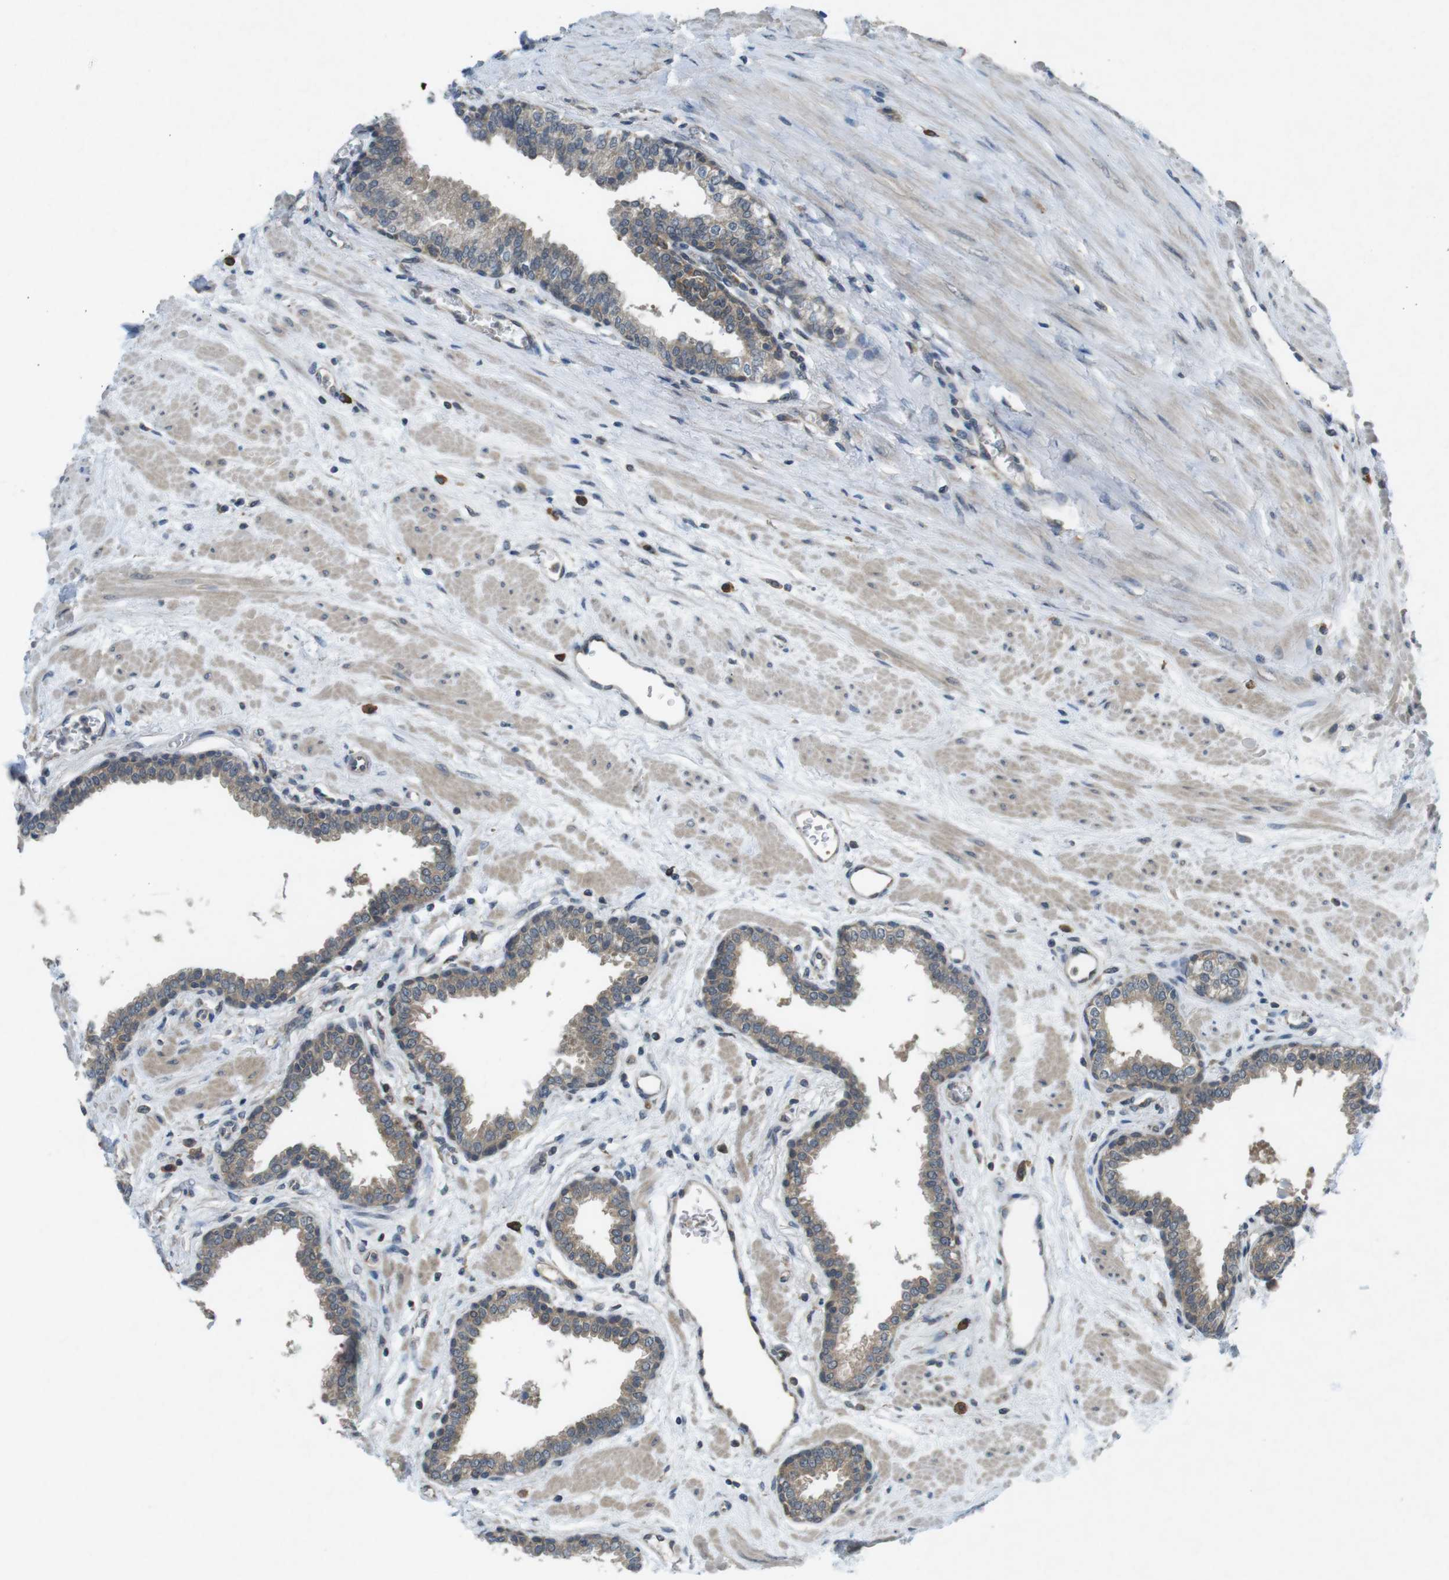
{"staining": {"intensity": "weak", "quantity": ">75%", "location": "cytoplasmic/membranous"}, "tissue": "prostate", "cell_type": "Glandular cells", "image_type": "normal", "snomed": [{"axis": "morphology", "description": "Normal tissue, NOS"}, {"axis": "topography", "description": "Prostate"}], "caption": "Immunohistochemistry micrograph of normal prostate: prostate stained using immunohistochemistry (IHC) reveals low levels of weak protein expression localized specifically in the cytoplasmic/membranous of glandular cells, appearing as a cytoplasmic/membranous brown color.", "gene": "SUGT1", "patient": {"sex": "male", "age": 51}}